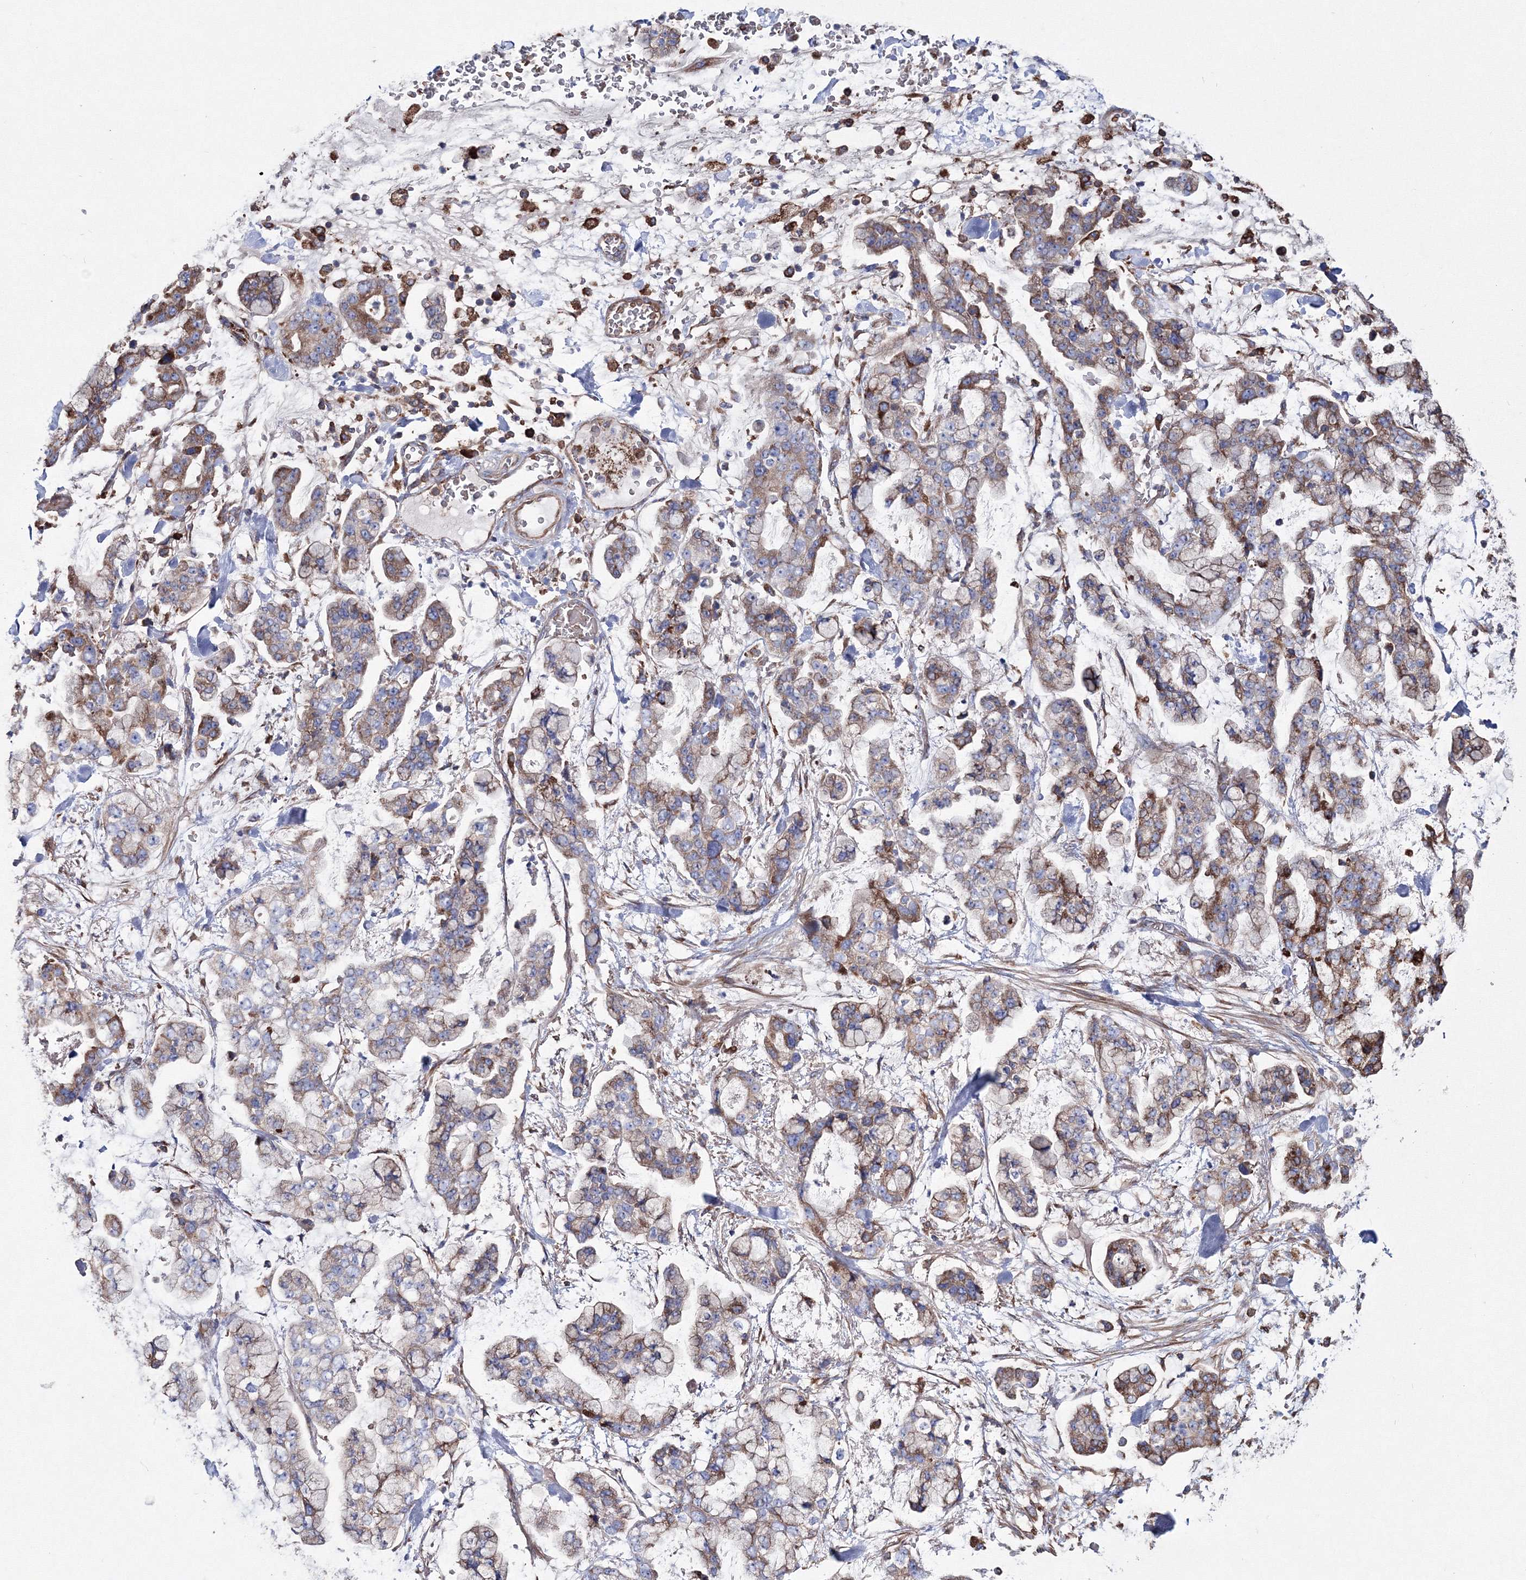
{"staining": {"intensity": "moderate", "quantity": "25%-75%", "location": "cytoplasmic/membranous"}, "tissue": "stomach cancer", "cell_type": "Tumor cells", "image_type": "cancer", "snomed": [{"axis": "morphology", "description": "Normal tissue, NOS"}, {"axis": "morphology", "description": "Adenocarcinoma, NOS"}, {"axis": "topography", "description": "Stomach, upper"}, {"axis": "topography", "description": "Stomach"}], "caption": "Immunohistochemical staining of stomach cancer reveals moderate cytoplasmic/membranous protein staining in approximately 25%-75% of tumor cells. (DAB IHC, brown staining for protein, blue staining for nuclei).", "gene": "VPS8", "patient": {"sex": "male", "age": 76}}